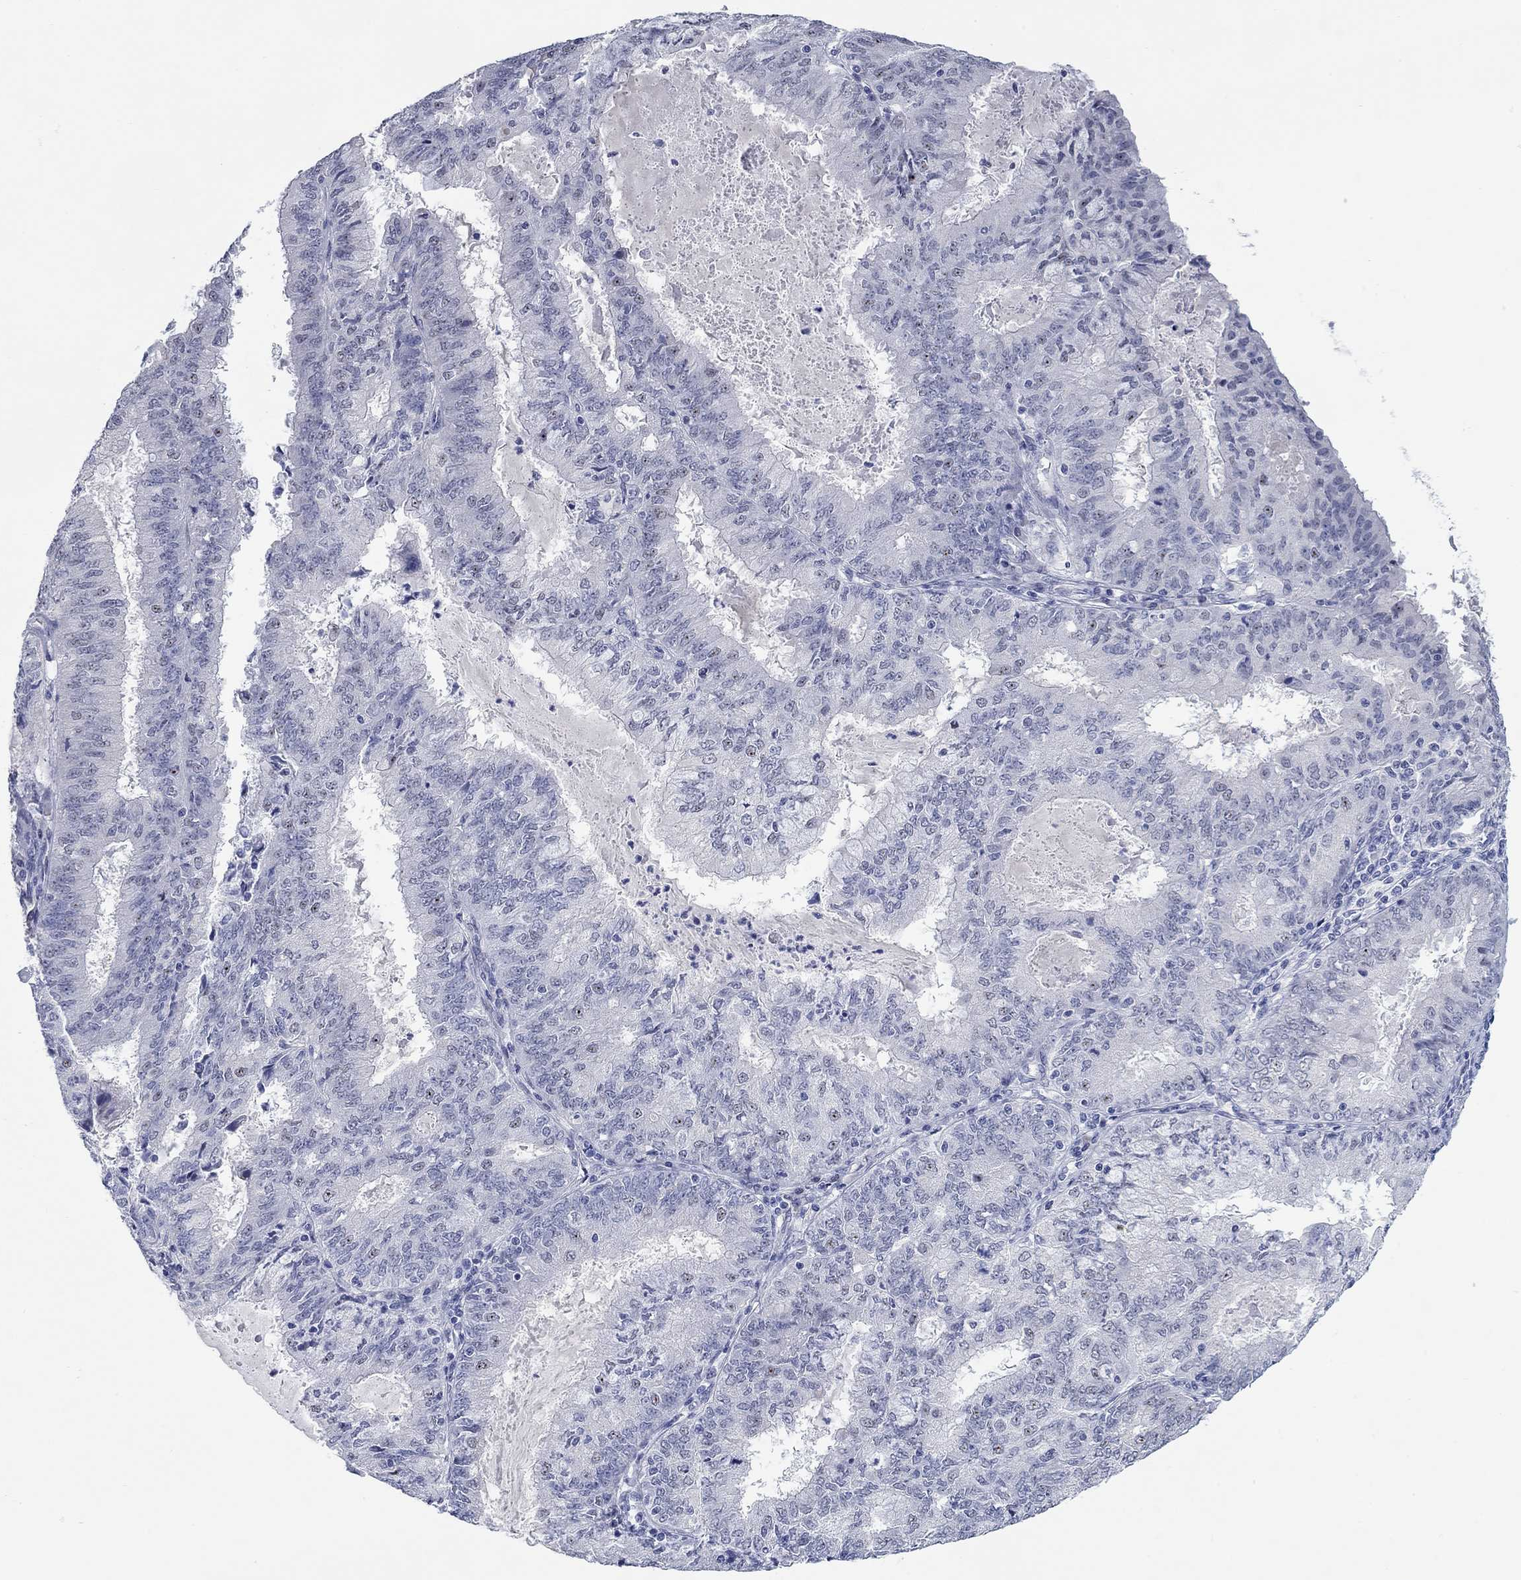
{"staining": {"intensity": "negative", "quantity": "none", "location": "none"}, "tissue": "endometrial cancer", "cell_type": "Tumor cells", "image_type": "cancer", "snomed": [{"axis": "morphology", "description": "Adenocarcinoma, NOS"}, {"axis": "topography", "description": "Endometrium"}], "caption": "A histopathology image of endometrial adenocarcinoma stained for a protein shows no brown staining in tumor cells. The staining was performed using DAB (3,3'-diaminobenzidine) to visualize the protein expression in brown, while the nuclei were stained in blue with hematoxylin (Magnification: 20x).", "gene": "WASF3", "patient": {"sex": "female", "age": 57}}